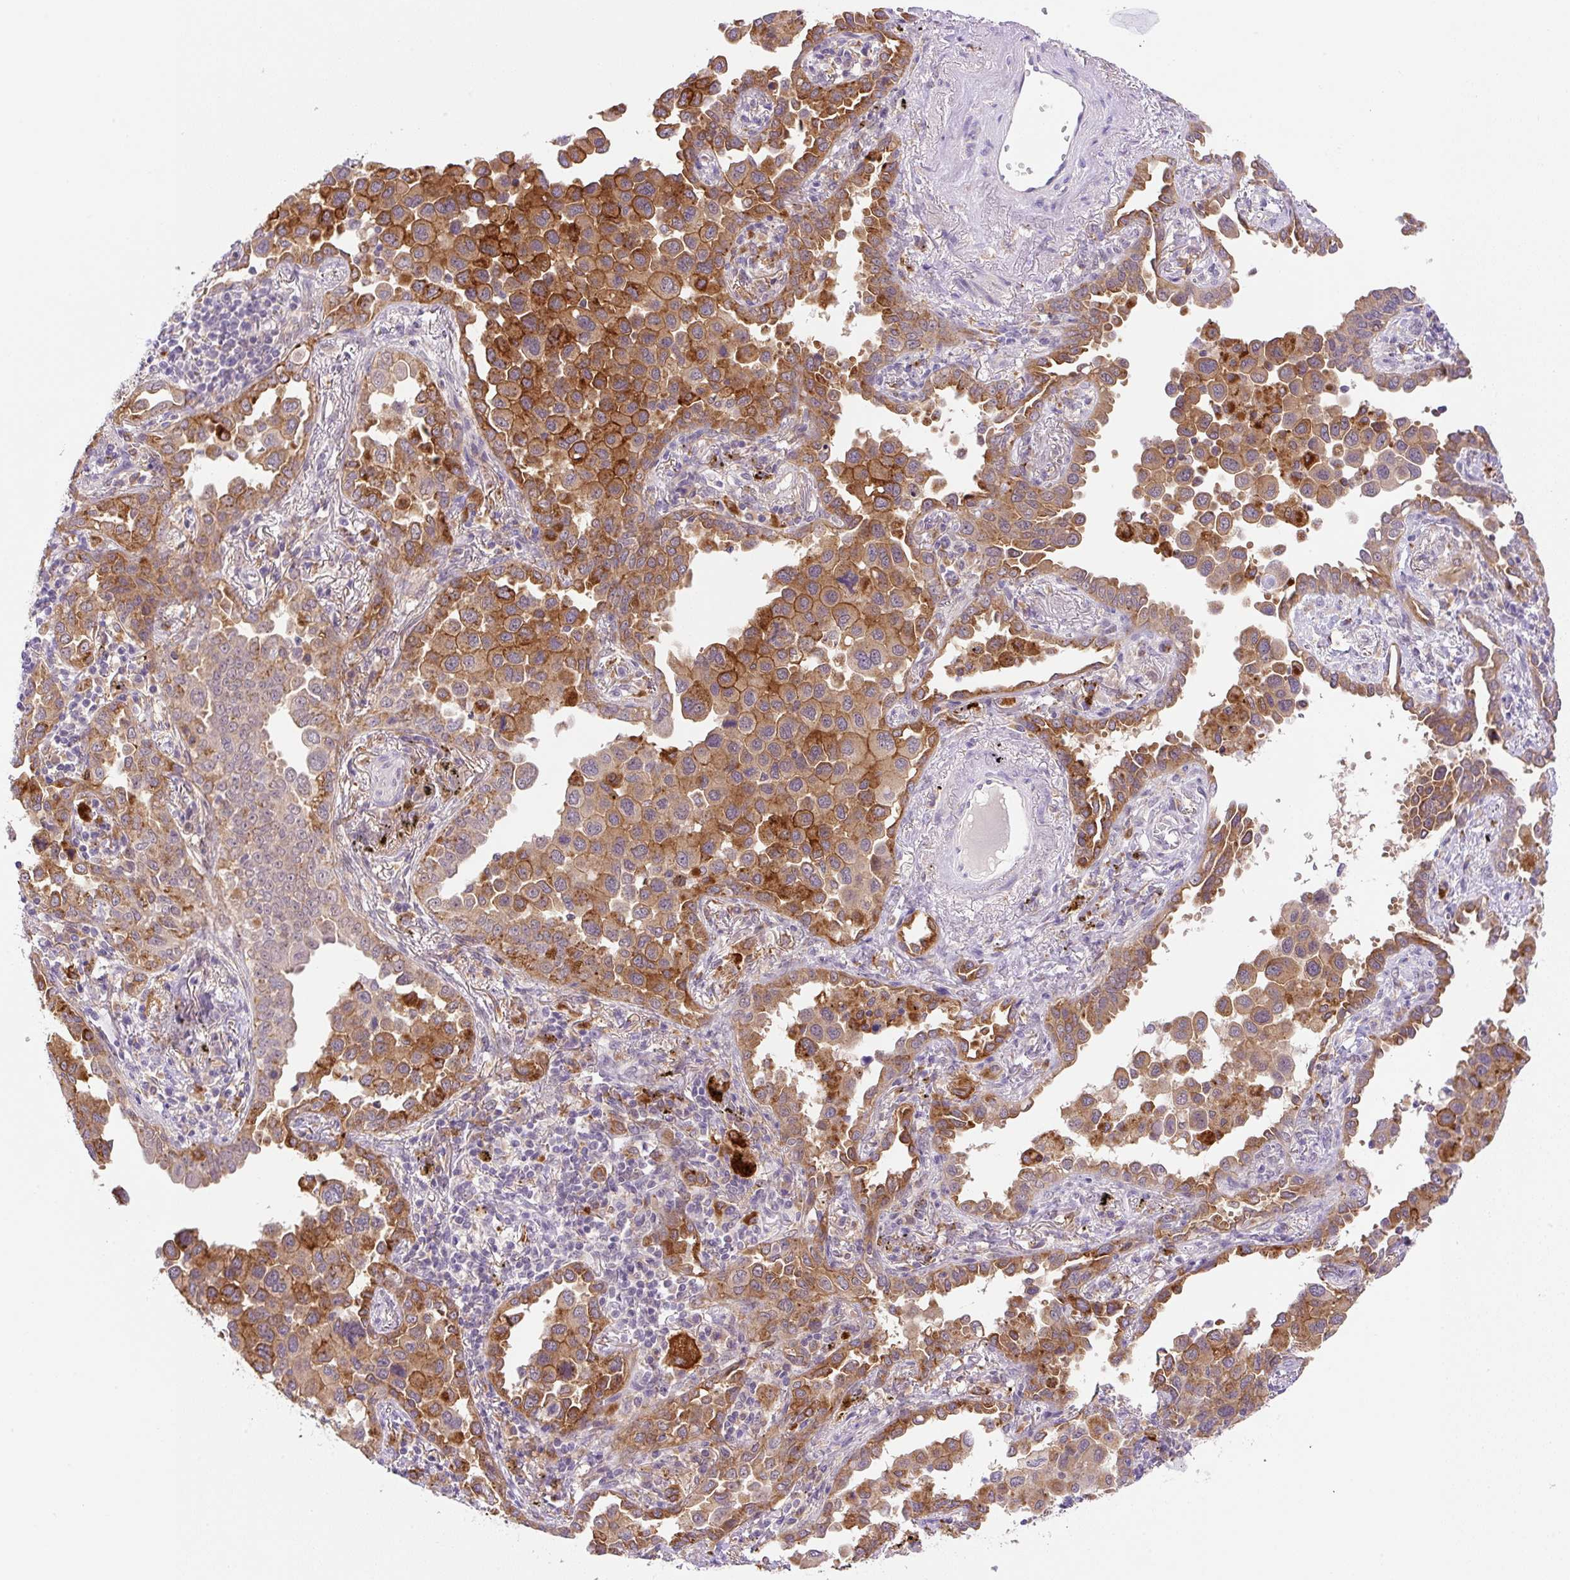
{"staining": {"intensity": "strong", "quantity": ">75%", "location": "cytoplasmic/membranous"}, "tissue": "lung cancer", "cell_type": "Tumor cells", "image_type": "cancer", "snomed": [{"axis": "morphology", "description": "Adenocarcinoma, NOS"}, {"axis": "topography", "description": "Lung"}], "caption": "DAB (3,3'-diaminobenzidine) immunohistochemical staining of adenocarcinoma (lung) displays strong cytoplasmic/membranous protein positivity in about >75% of tumor cells. The protein of interest is shown in brown color, while the nuclei are stained blue.", "gene": "CEBPZOS", "patient": {"sex": "male", "age": 67}}